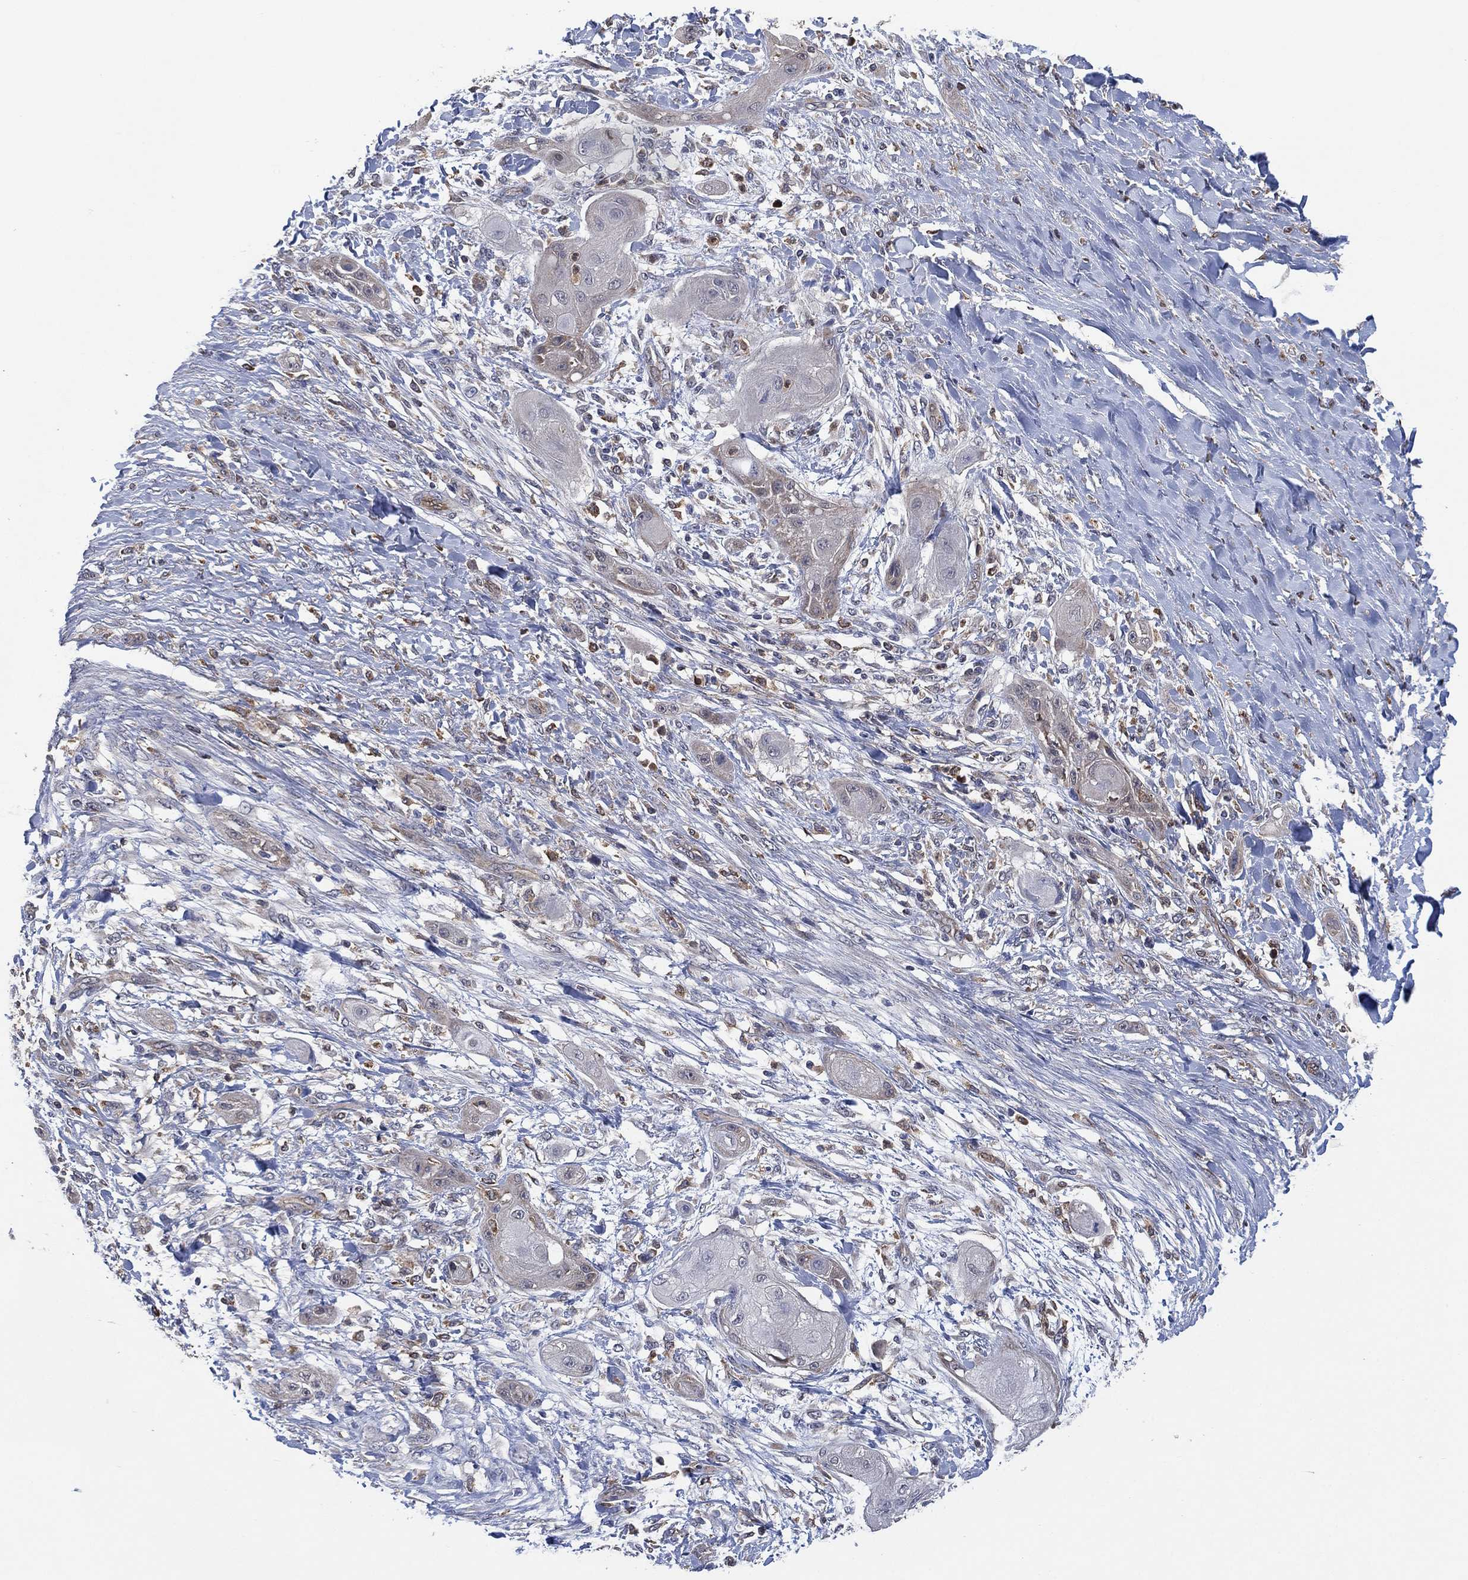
{"staining": {"intensity": "negative", "quantity": "none", "location": "none"}, "tissue": "skin cancer", "cell_type": "Tumor cells", "image_type": "cancer", "snomed": [{"axis": "morphology", "description": "Squamous cell carcinoma, NOS"}, {"axis": "topography", "description": "Skin"}], "caption": "IHC histopathology image of human skin cancer (squamous cell carcinoma) stained for a protein (brown), which shows no expression in tumor cells. Brightfield microscopy of IHC stained with DAB (brown) and hematoxylin (blue), captured at high magnification.", "gene": "FES", "patient": {"sex": "male", "age": 62}}